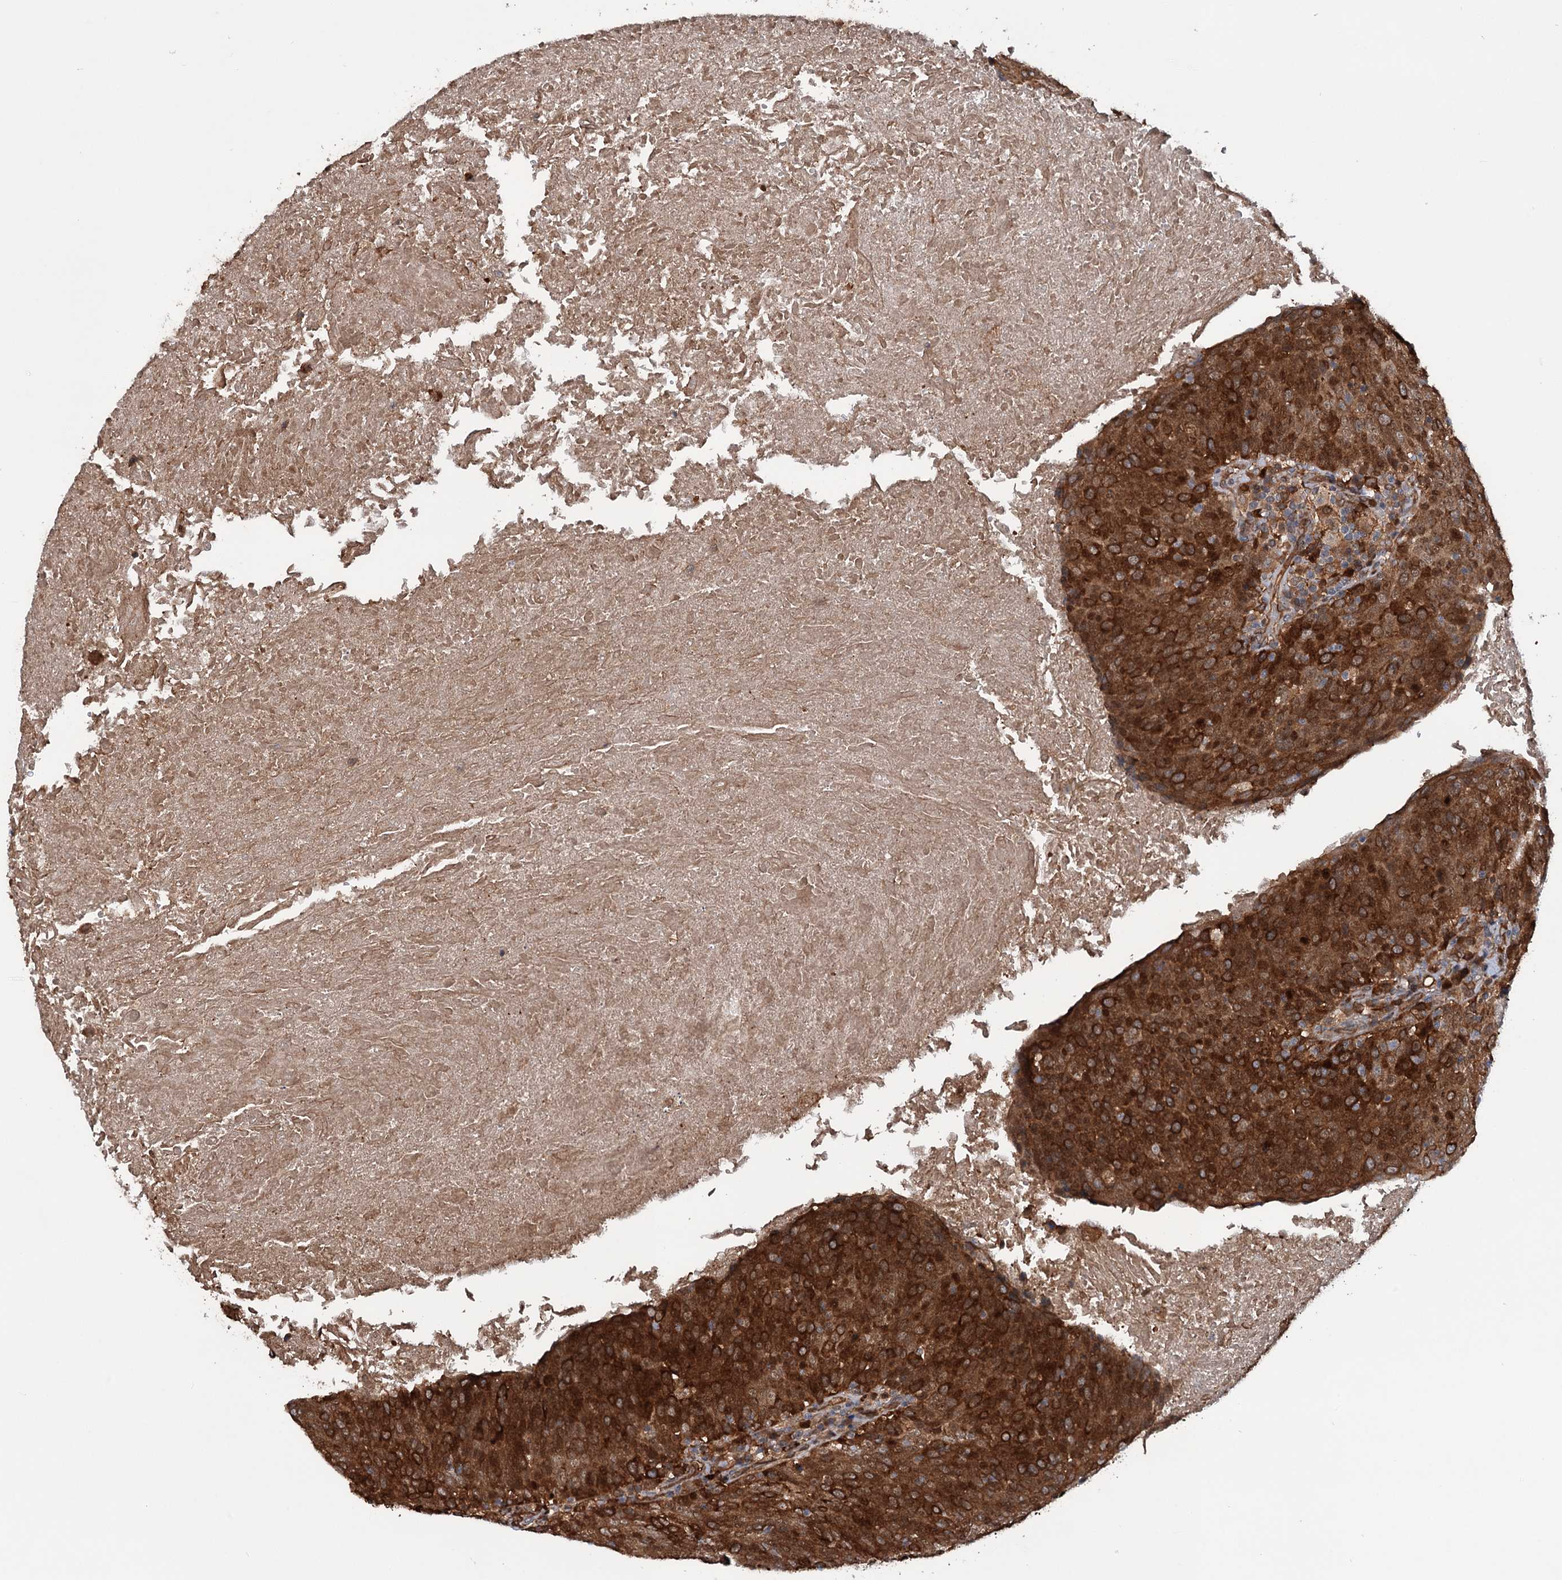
{"staining": {"intensity": "strong", "quantity": ">75%", "location": "cytoplasmic/membranous"}, "tissue": "head and neck cancer", "cell_type": "Tumor cells", "image_type": "cancer", "snomed": [{"axis": "morphology", "description": "Squamous cell carcinoma, NOS"}, {"axis": "morphology", "description": "Squamous cell carcinoma, metastatic, NOS"}, {"axis": "topography", "description": "Lymph node"}, {"axis": "topography", "description": "Head-Neck"}], "caption": "This is a photomicrograph of IHC staining of squamous cell carcinoma (head and neck), which shows strong expression in the cytoplasmic/membranous of tumor cells.", "gene": "NCAPD2", "patient": {"sex": "male", "age": 62}}